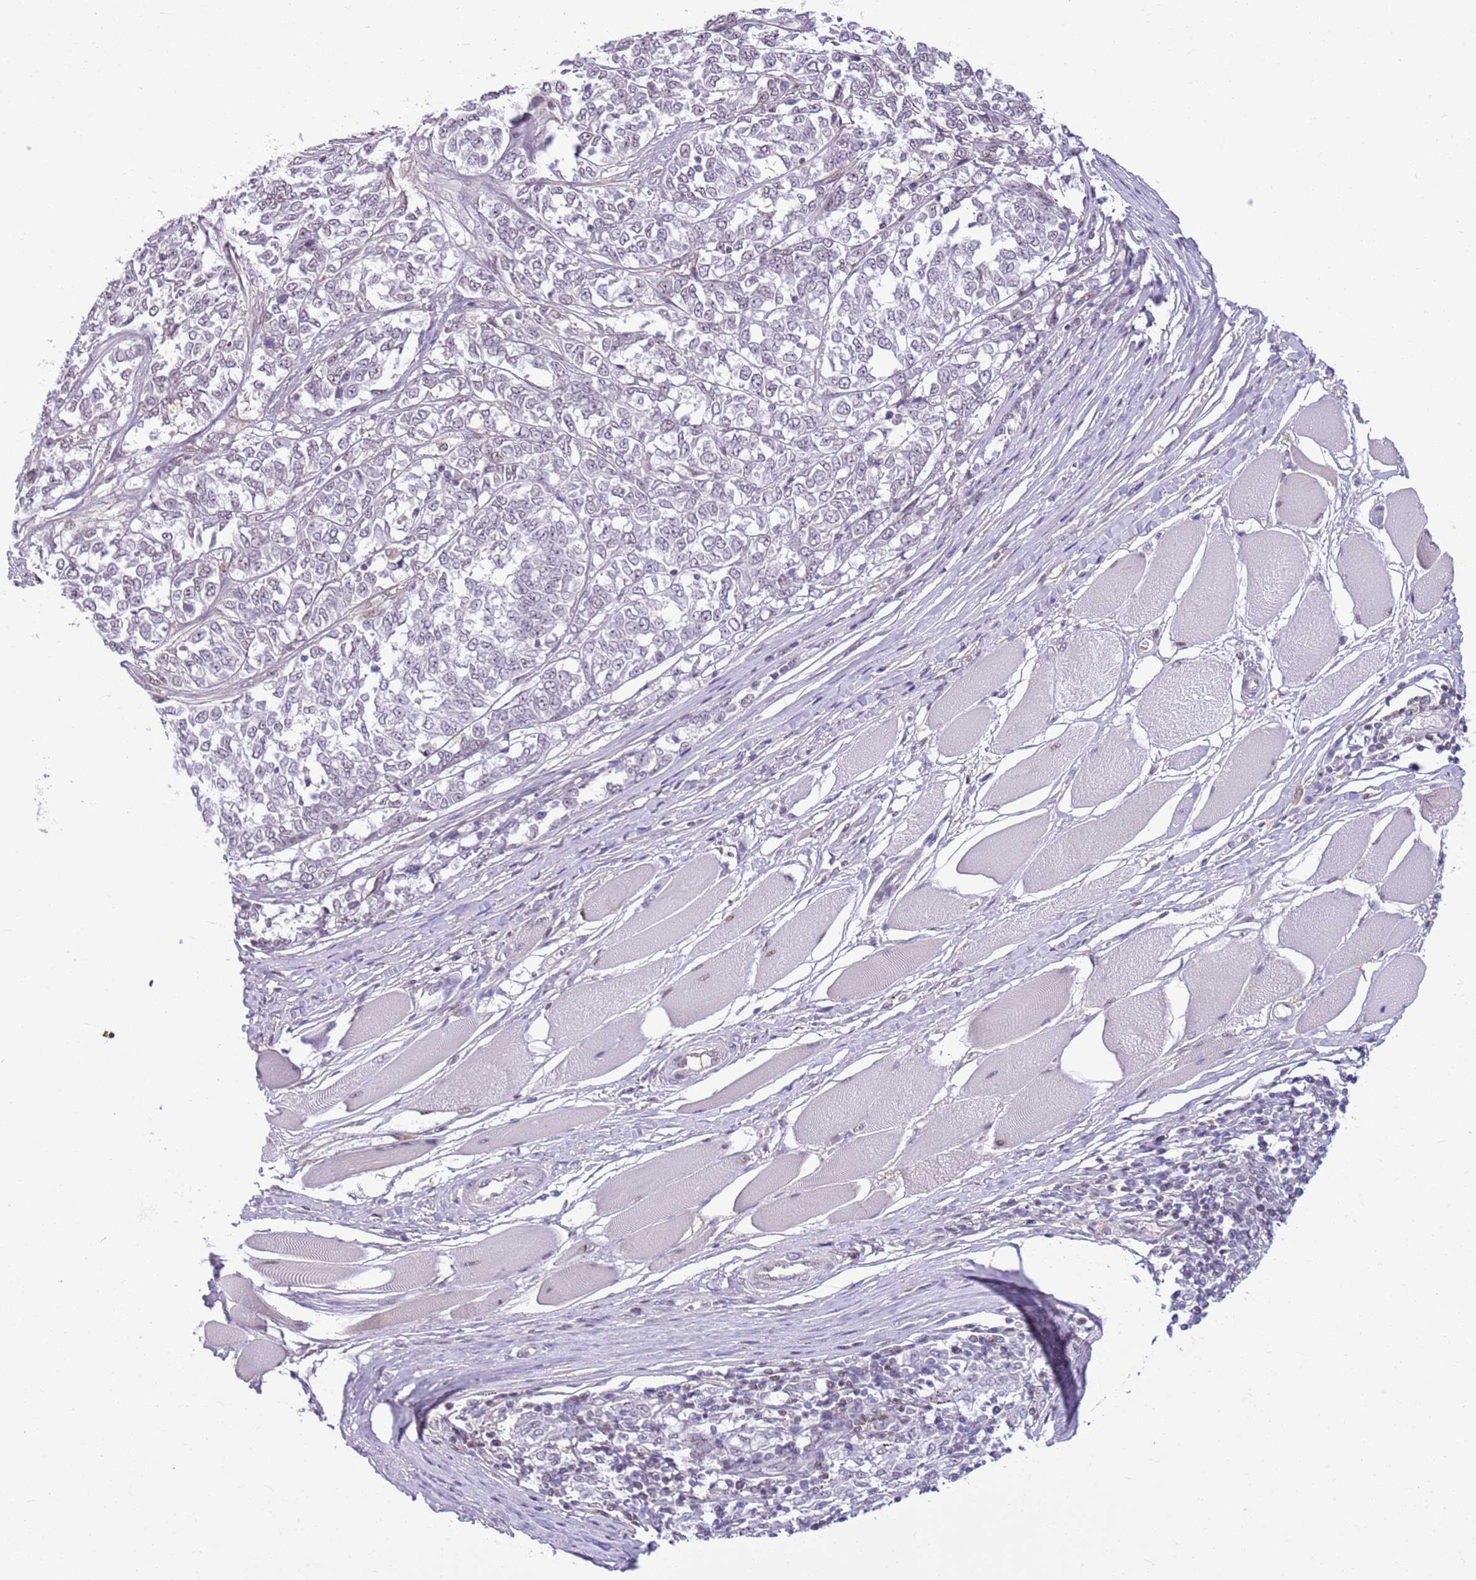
{"staining": {"intensity": "negative", "quantity": "none", "location": "none"}, "tissue": "melanoma", "cell_type": "Tumor cells", "image_type": "cancer", "snomed": [{"axis": "morphology", "description": "Malignant melanoma, NOS"}, {"axis": "topography", "description": "Skin"}], "caption": "Malignant melanoma was stained to show a protein in brown. There is no significant expression in tumor cells.", "gene": "DHX32", "patient": {"sex": "female", "age": 72}}